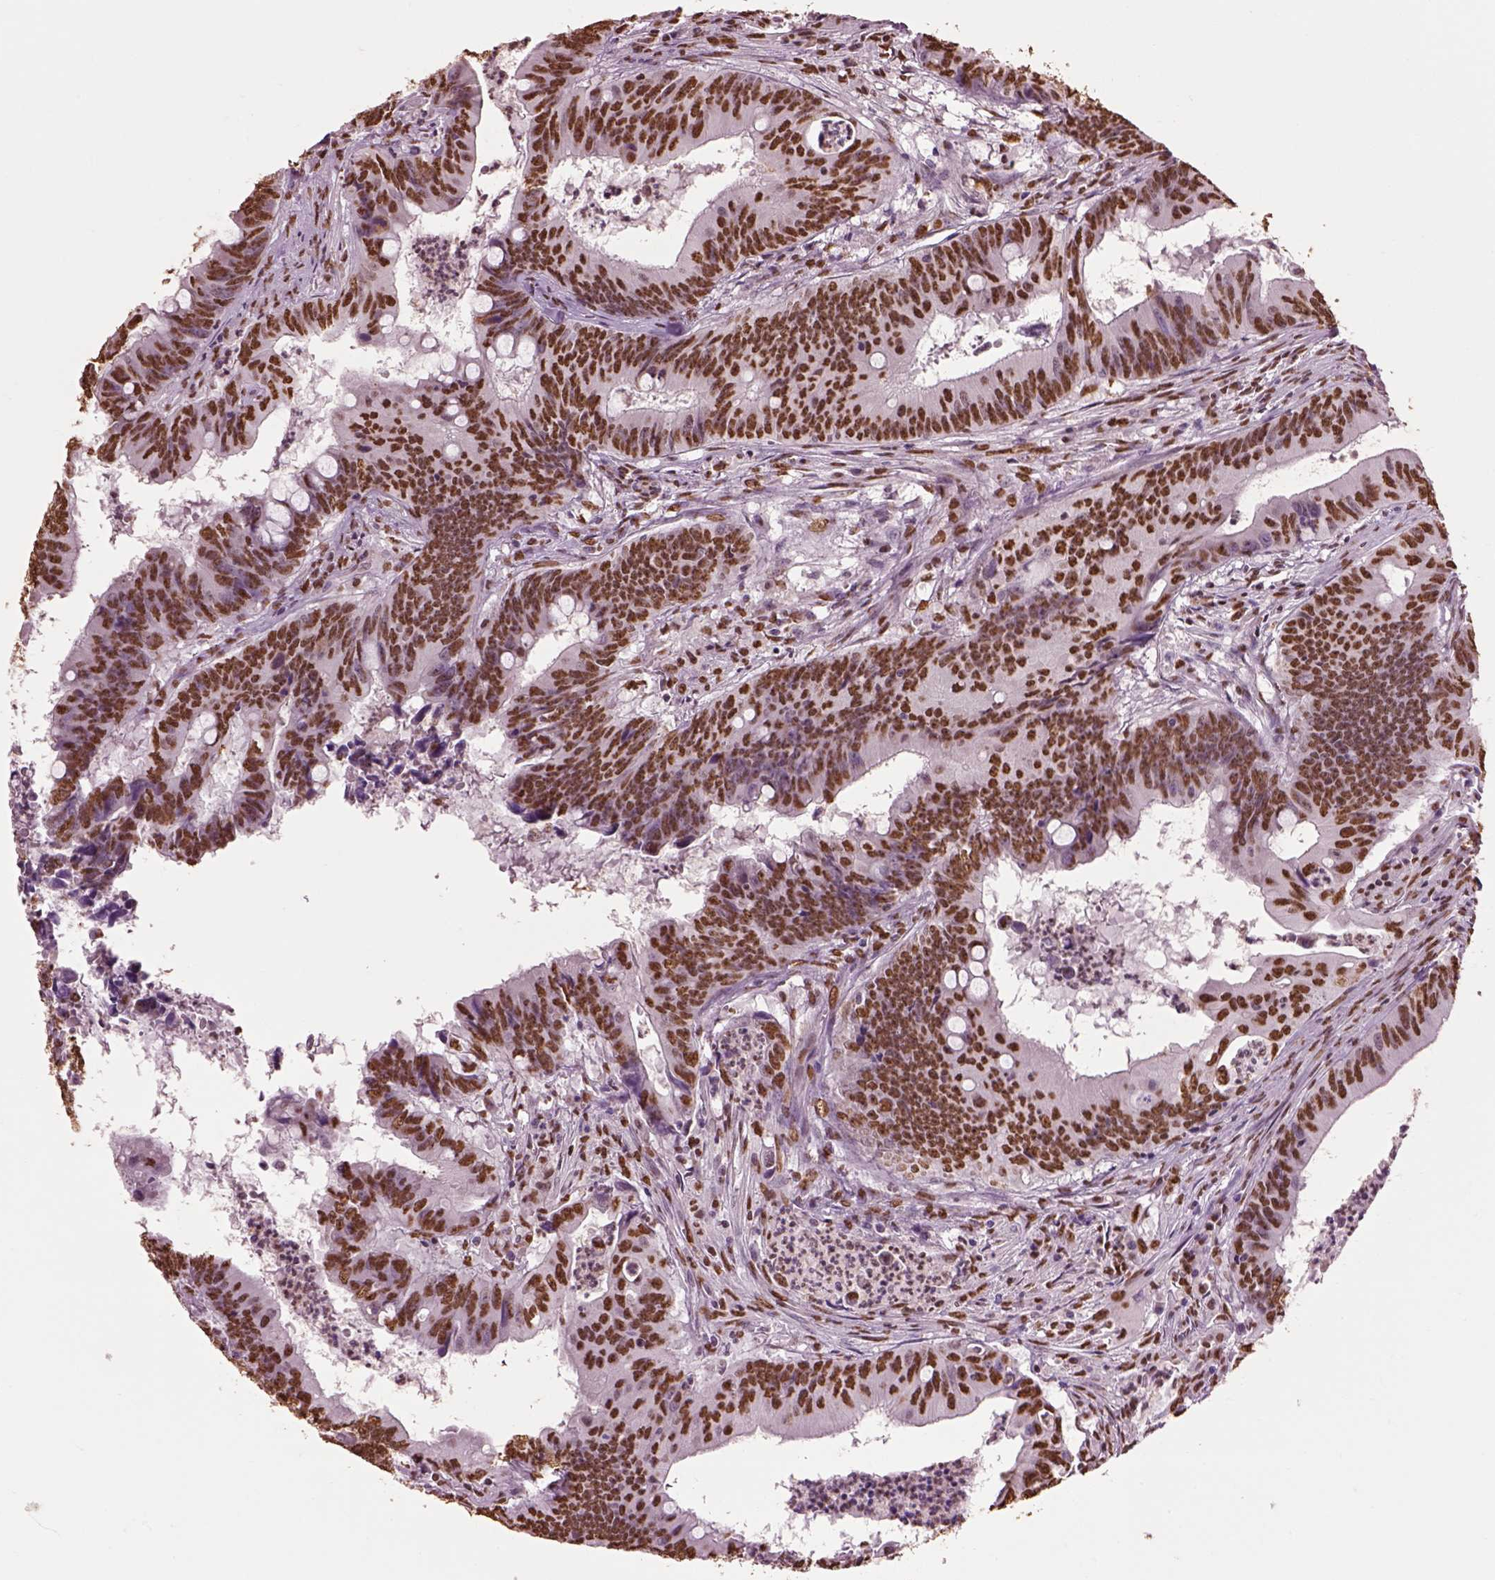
{"staining": {"intensity": "moderate", "quantity": ">75%", "location": "nuclear"}, "tissue": "colorectal cancer", "cell_type": "Tumor cells", "image_type": "cancer", "snomed": [{"axis": "morphology", "description": "Adenocarcinoma, NOS"}, {"axis": "topography", "description": "Colon"}], "caption": "Human adenocarcinoma (colorectal) stained for a protein (brown) demonstrates moderate nuclear positive staining in about >75% of tumor cells.", "gene": "DDX3X", "patient": {"sex": "female", "age": 82}}